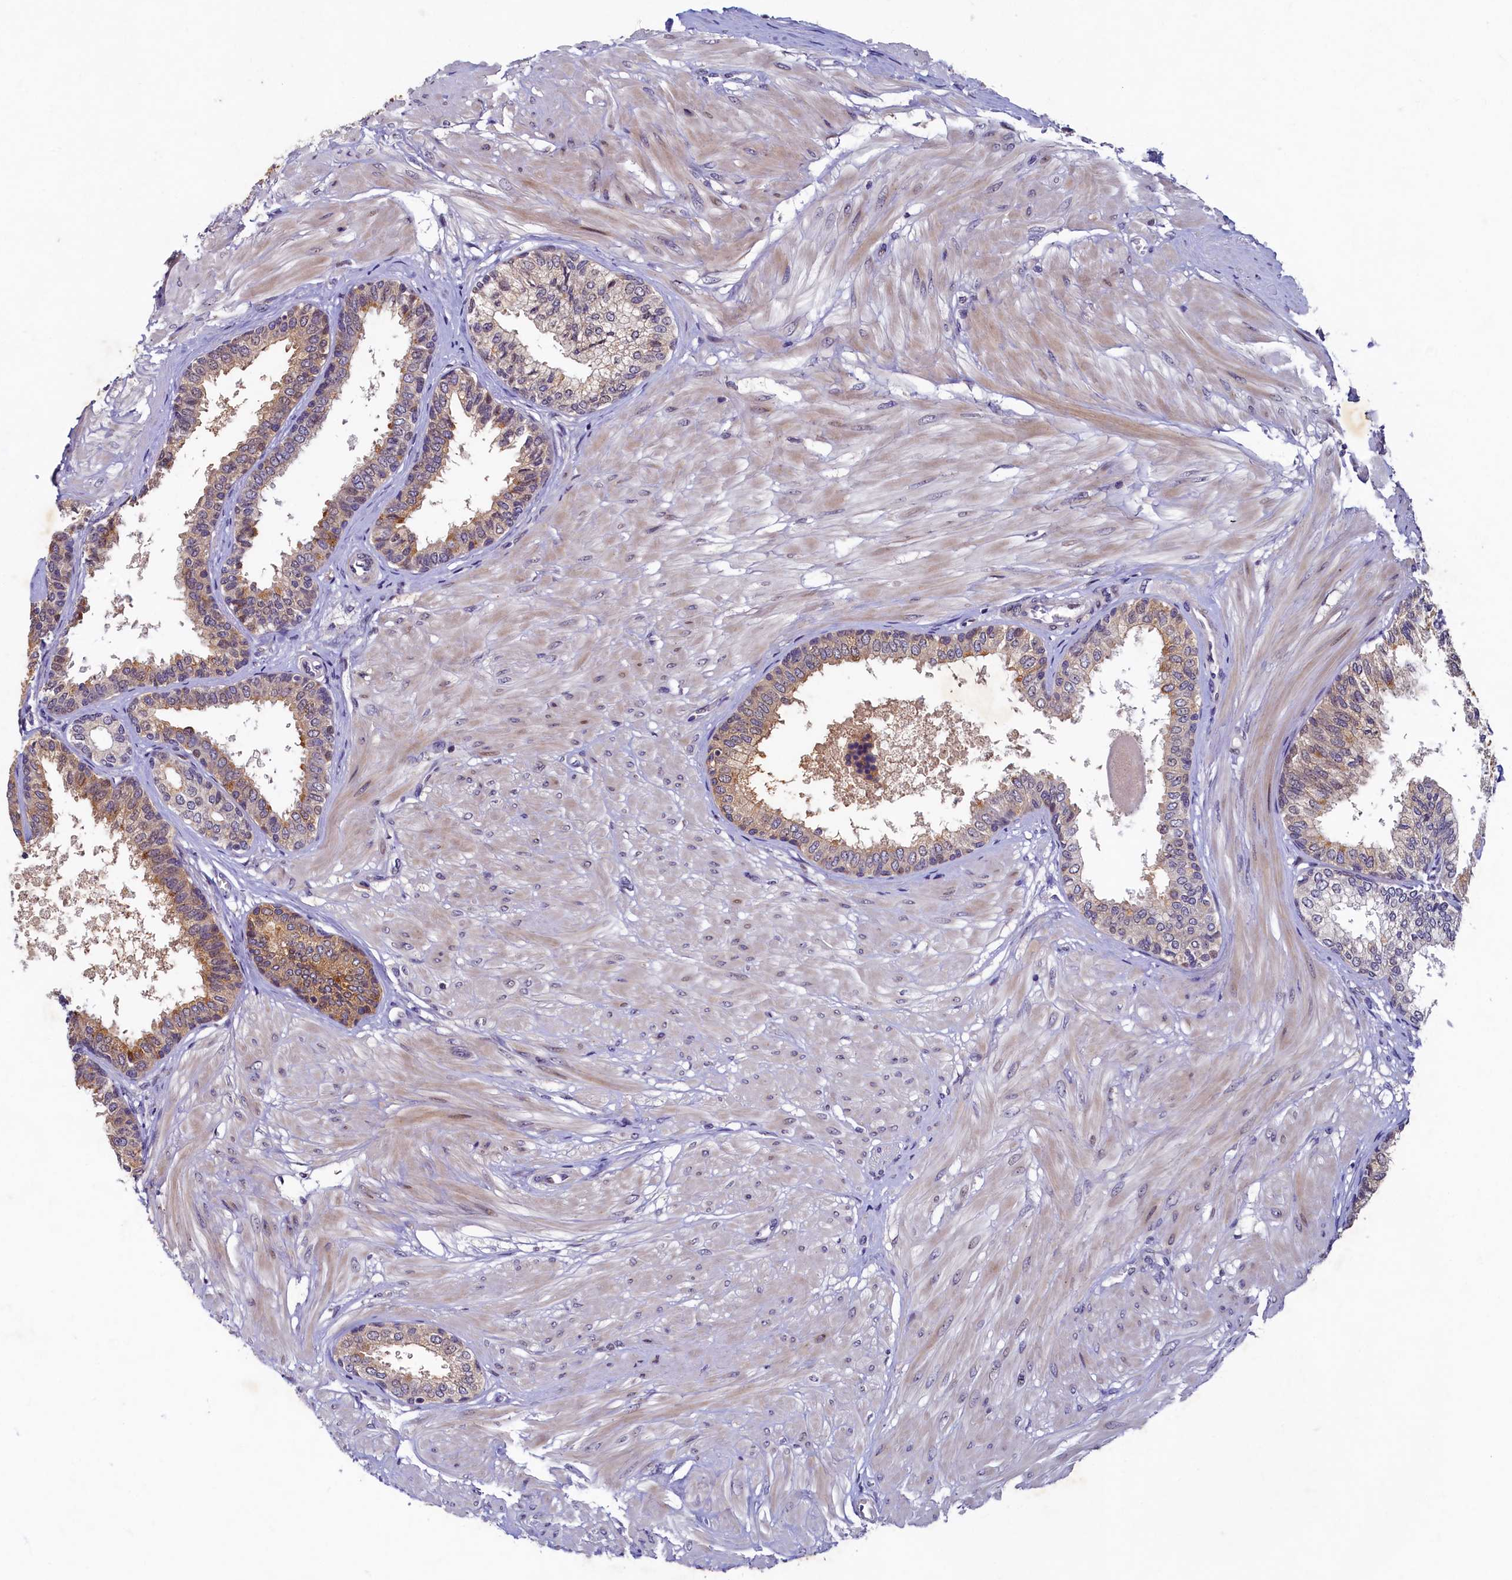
{"staining": {"intensity": "moderate", "quantity": "25%-75%", "location": "cytoplasmic/membranous"}, "tissue": "prostate", "cell_type": "Glandular cells", "image_type": "normal", "snomed": [{"axis": "morphology", "description": "Normal tissue, NOS"}, {"axis": "topography", "description": "Prostate"}], "caption": "Immunohistochemical staining of benign human prostate reveals medium levels of moderate cytoplasmic/membranous staining in about 25%-75% of glandular cells. (DAB (3,3'-diaminobenzidine) = brown stain, brightfield microscopy at high magnification).", "gene": "LATS2", "patient": {"sex": "male", "age": 48}}